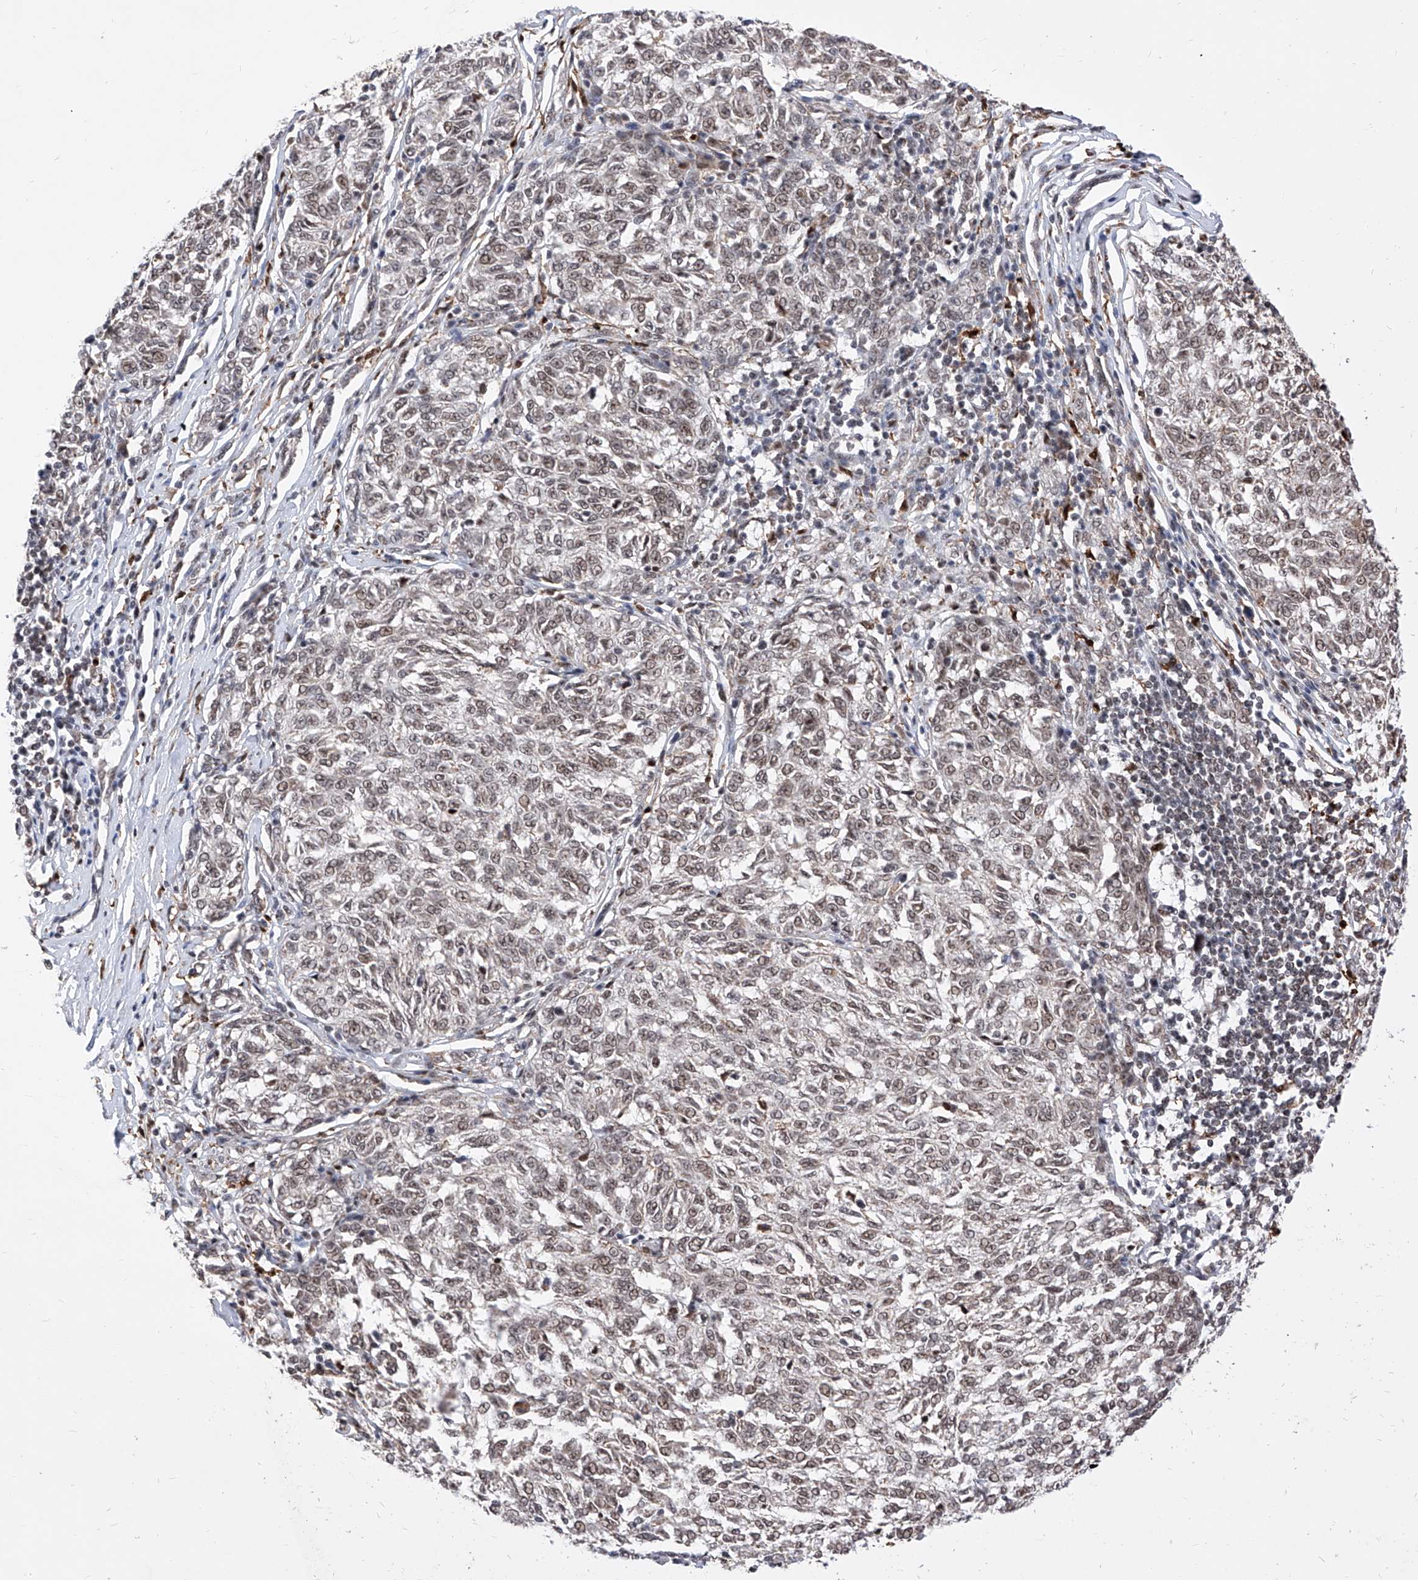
{"staining": {"intensity": "weak", "quantity": ">75%", "location": "nuclear"}, "tissue": "melanoma", "cell_type": "Tumor cells", "image_type": "cancer", "snomed": [{"axis": "morphology", "description": "Malignant melanoma, NOS"}, {"axis": "topography", "description": "Skin"}], "caption": "Immunohistochemical staining of malignant melanoma exhibits low levels of weak nuclear expression in about >75% of tumor cells.", "gene": "PHF5A", "patient": {"sex": "female", "age": 72}}